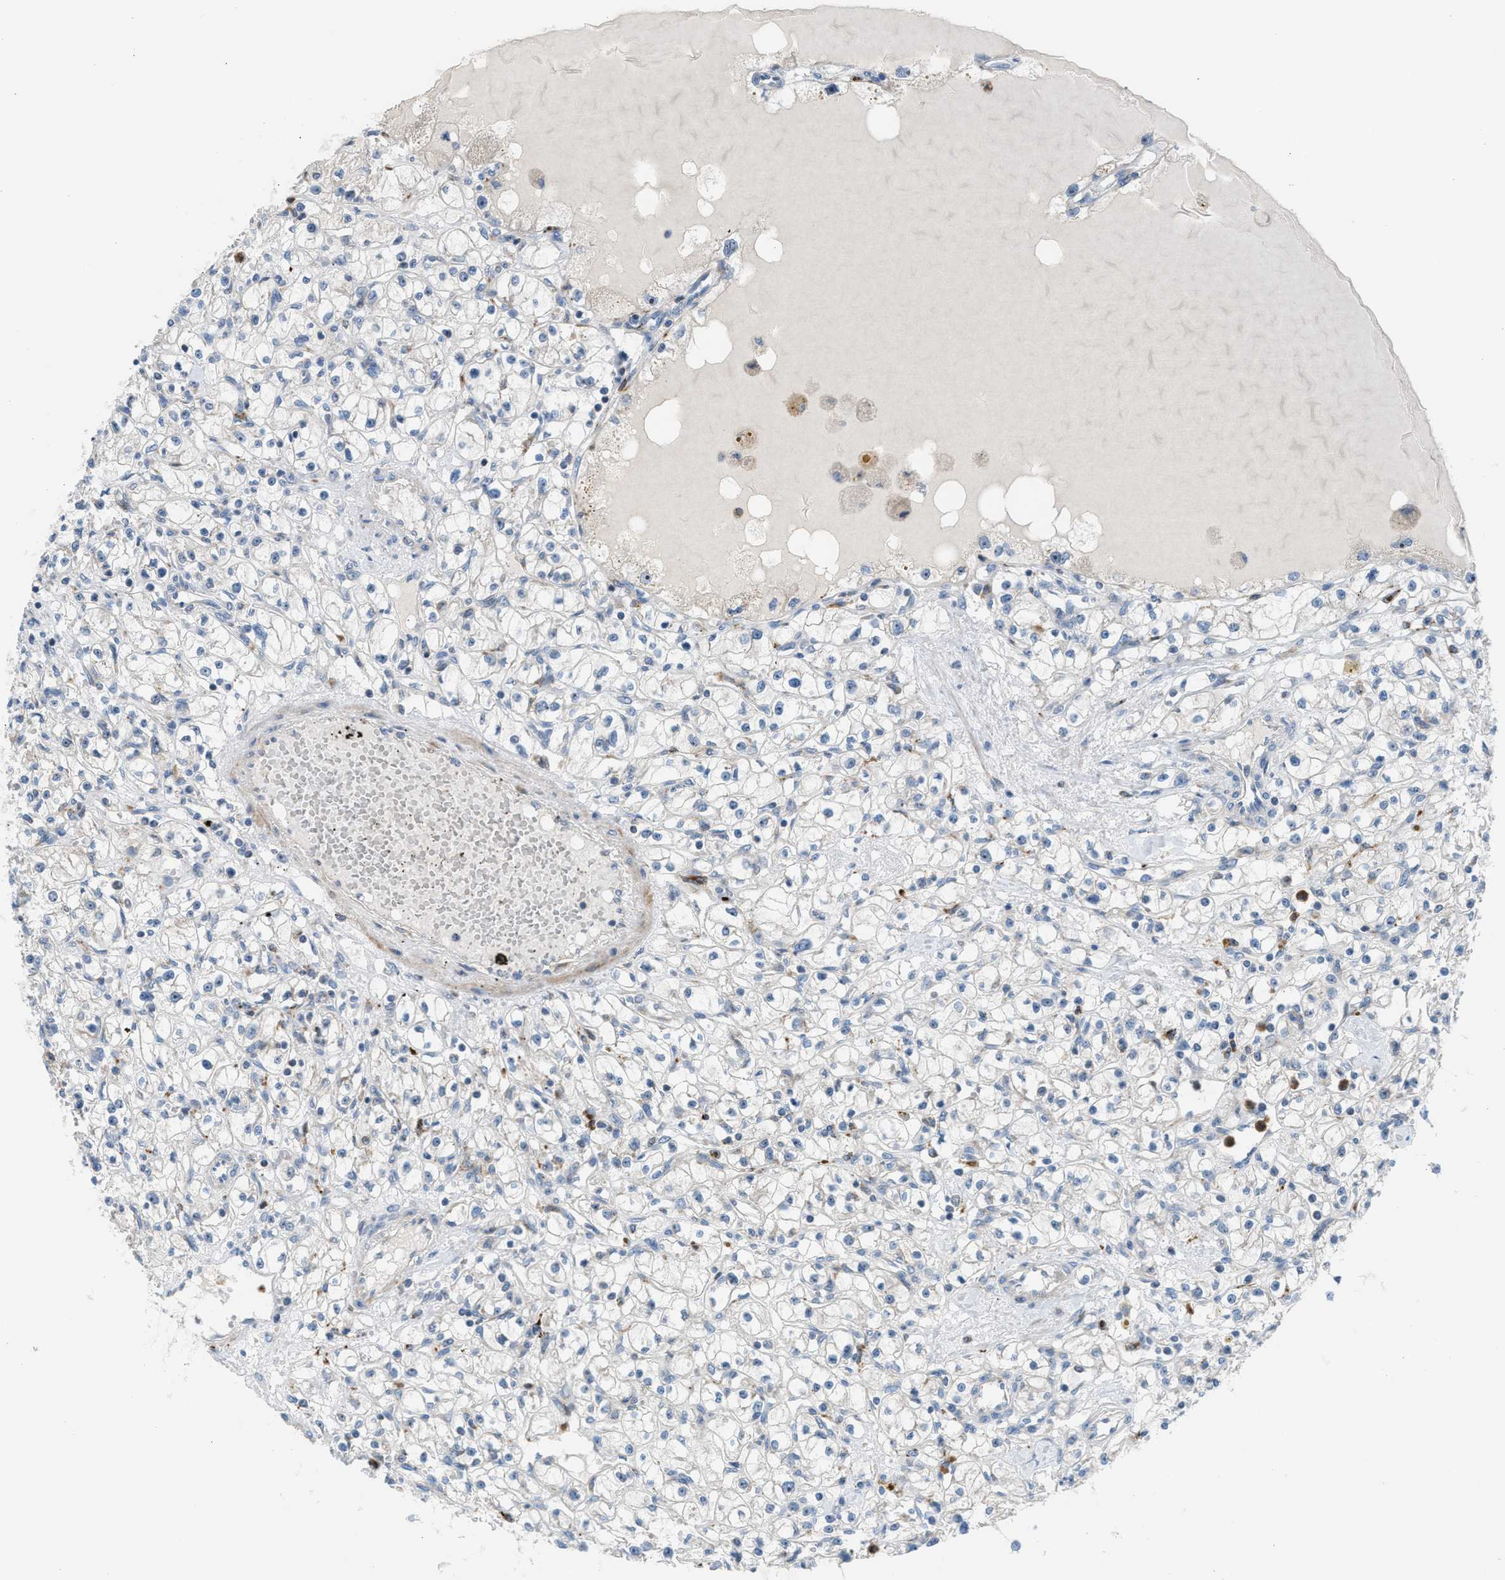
{"staining": {"intensity": "negative", "quantity": "none", "location": "none"}, "tissue": "renal cancer", "cell_type": "Tumor cells", "image_type": "cancer", "snomed": [{"axis": "morphology", "description": "Adenocarcinoma, NOS"}, {"axis": "topography", "description": "Kidney"}], "caption": "There is no significant staining in tumor cells of renal adenocarcinoma.", "gene": "TPH1", "patient": {"sex": "male", "age": 56}}